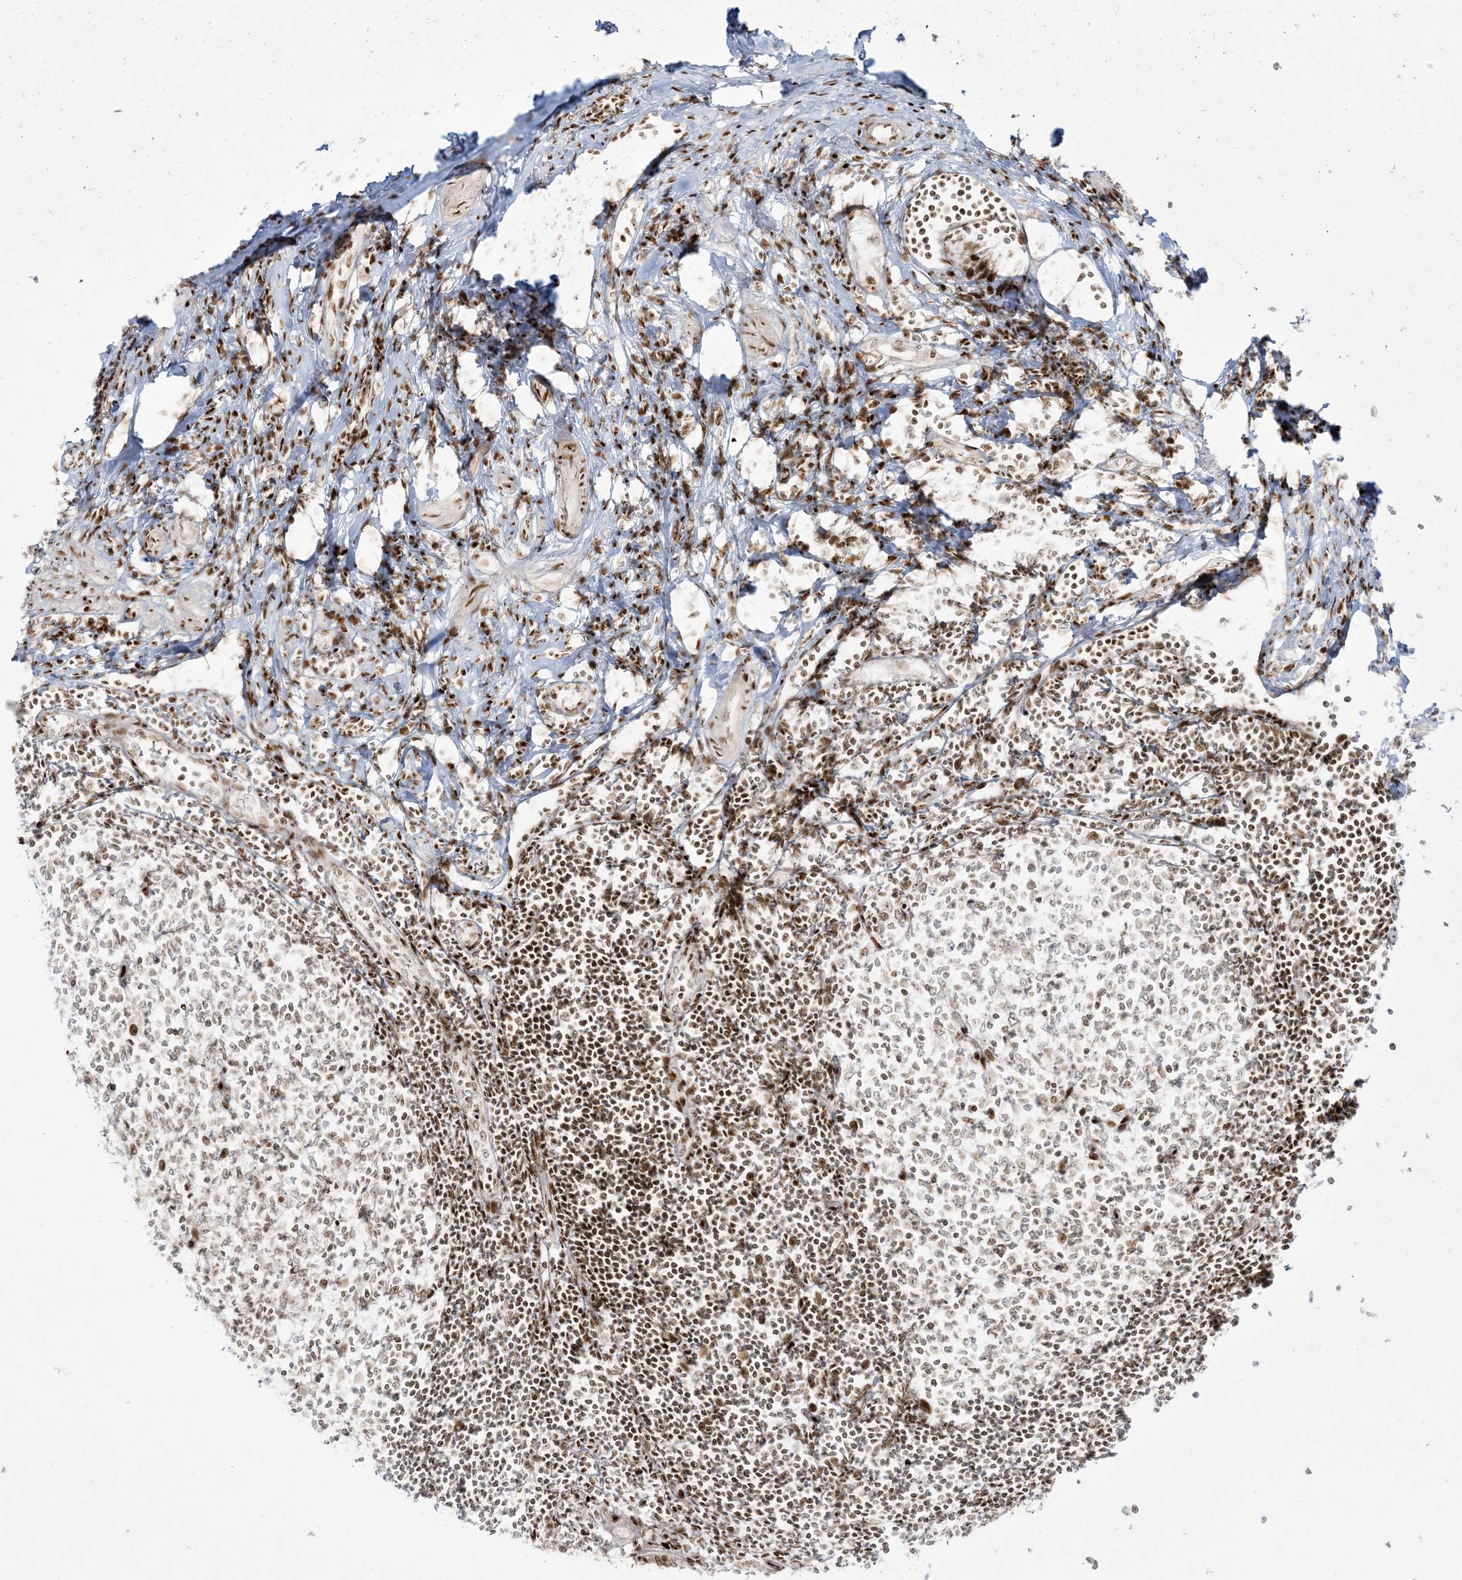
{"staining": {"intensity": "strong", "quantity": "25%-75%", "location": "nuclear"}, "tissue": "appendix", "cell_type": "Glandular cells", "image_type": "normal", "snomed": [{"axis": "morphology", "description": "Normal tissue, NOS"}, {"axis": "topography", "description": "Appendix"}], "caption": "Human appendix stained for a protein (brown) shows strong nuclear positive staining in approximately 25%-75% of glandular cells.", "gene": "RBM10", "patient": {"sex": "female", "age": 54}}